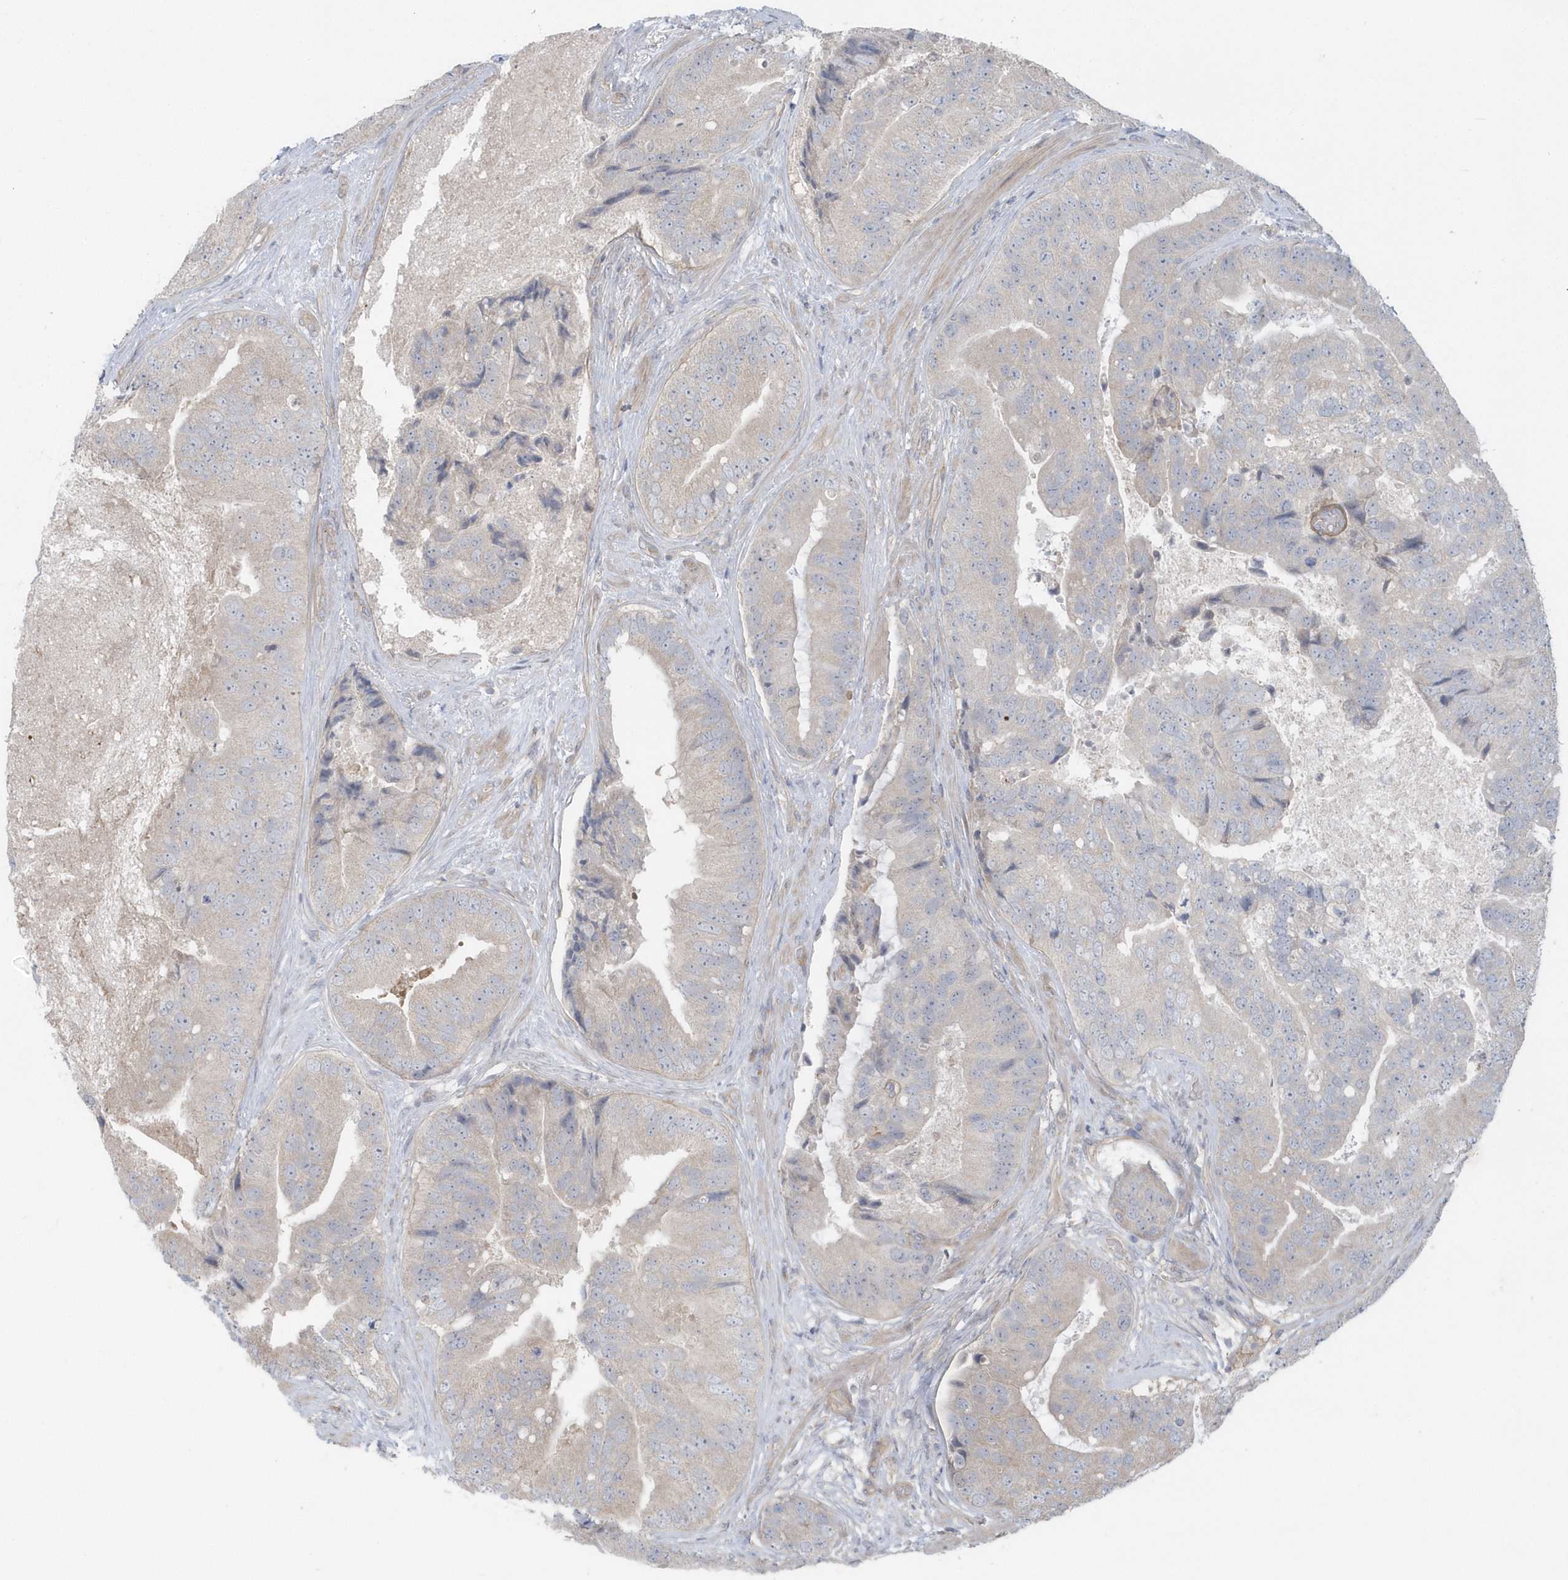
{"staining": {"intensity": "negative", "quantity": "none", "location": "none"}, "tissue": "prostate cancer", "cell_type": "Tumor cells", "image_type": "cancer", "snomed": [{"axis": "morphology", "description": "Adenocarcinoma, High grade"}, {"axis": "topography", "description": "Prostate"}], "caption": "Protein analysis of prostate cancer reveals no significant staining in tumor cells.", "gene": "ACTR1A", "patient": {"sex": "male", "age": 70}}